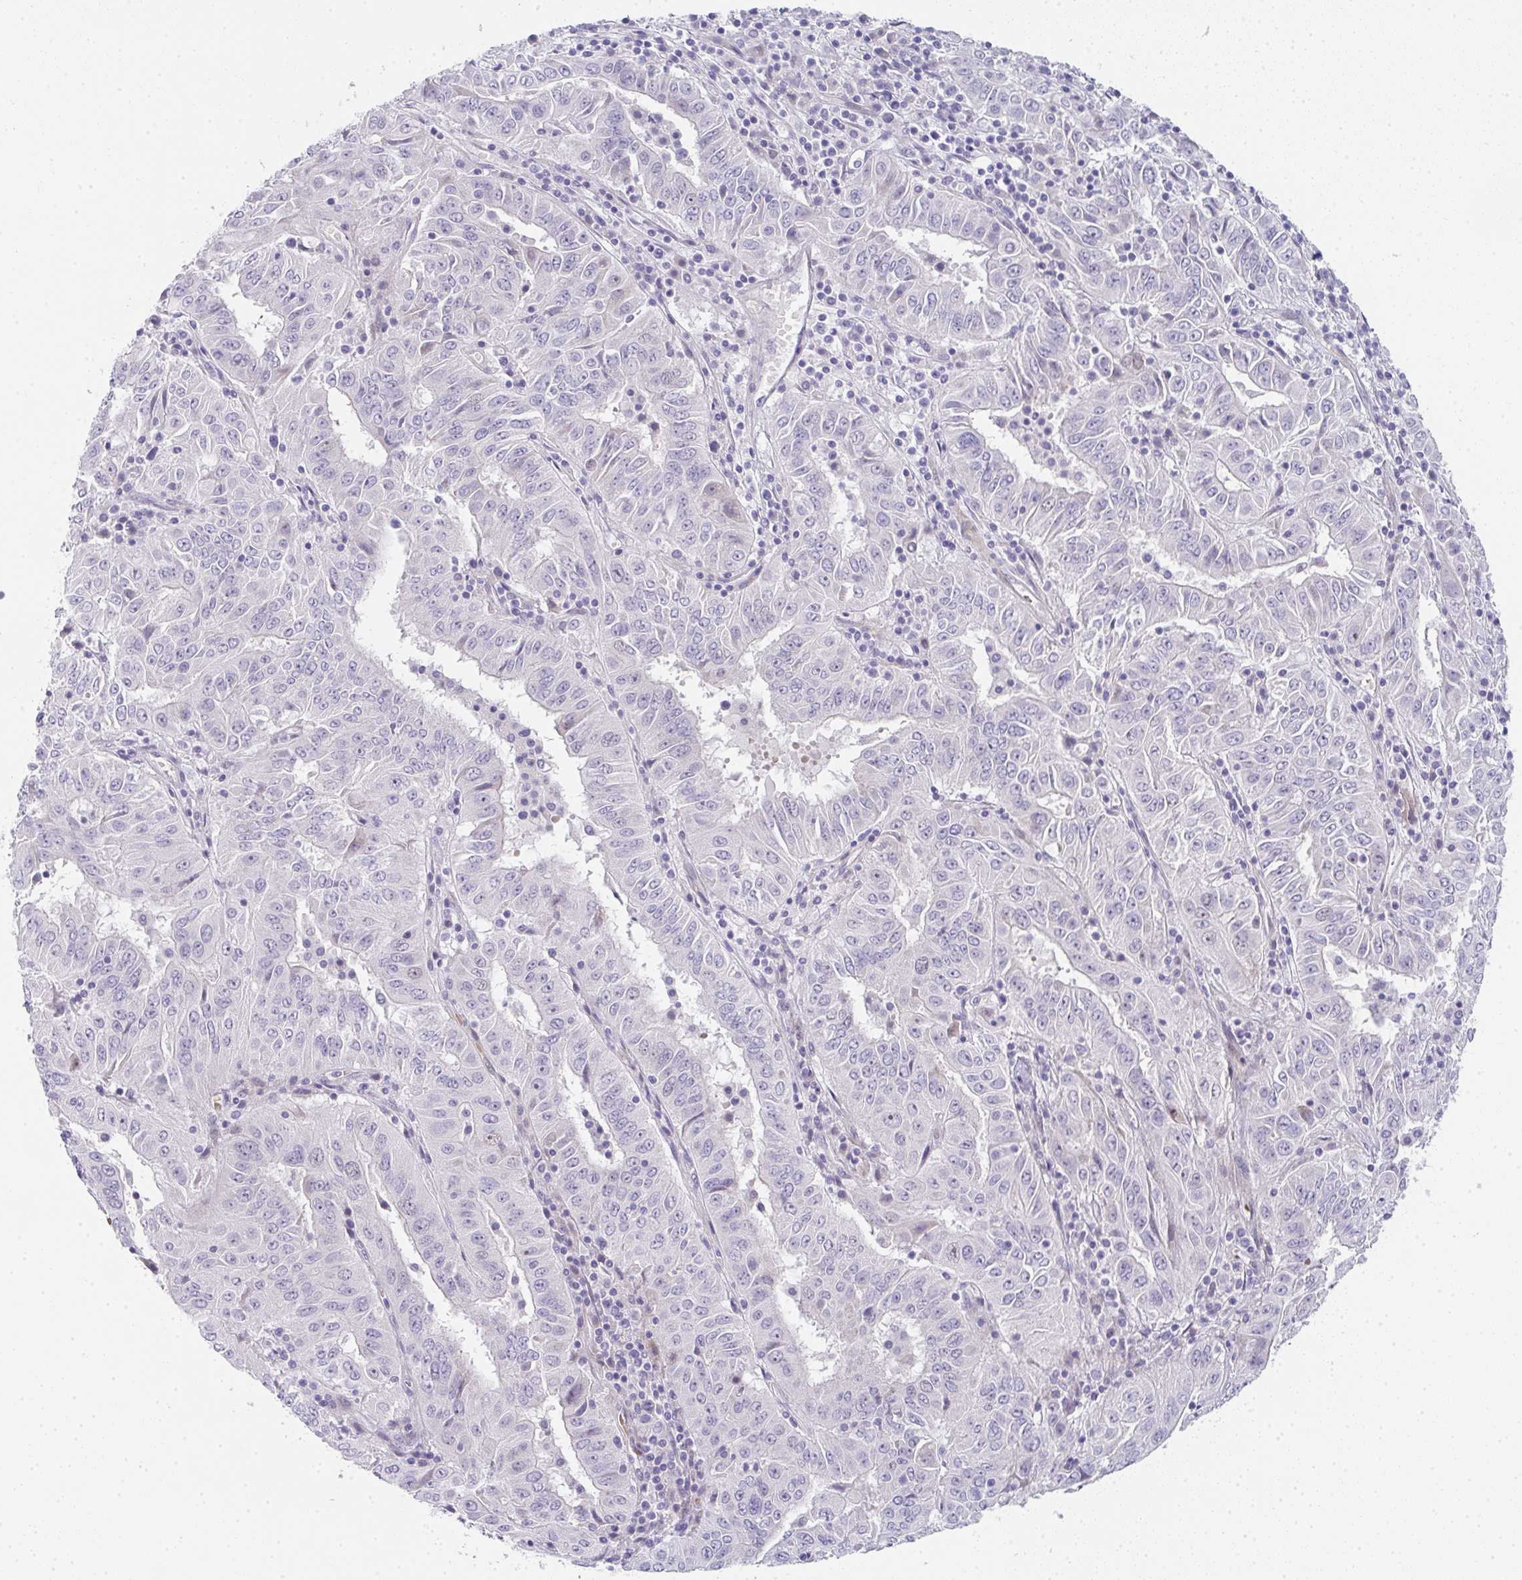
{"staining": {"intensity": "negative", "quantity": "none", "location": "none"}, "tissue": "pancreatic cancer", "cell_type": "Tumor cells", "image_type": "cancer", "snomed": [{"axis": "morphology", "description": "Adenocarcinoma, NOS"}, {"axis": "topography", "description": "Pancreas"}], "caption": "Immunohistochemical staining of pancreatic adenocarcinoma demonstrates no significant expression in tumor cells.", "gene": "NEU2", "patient": {"sex": "male", "age": 63}}